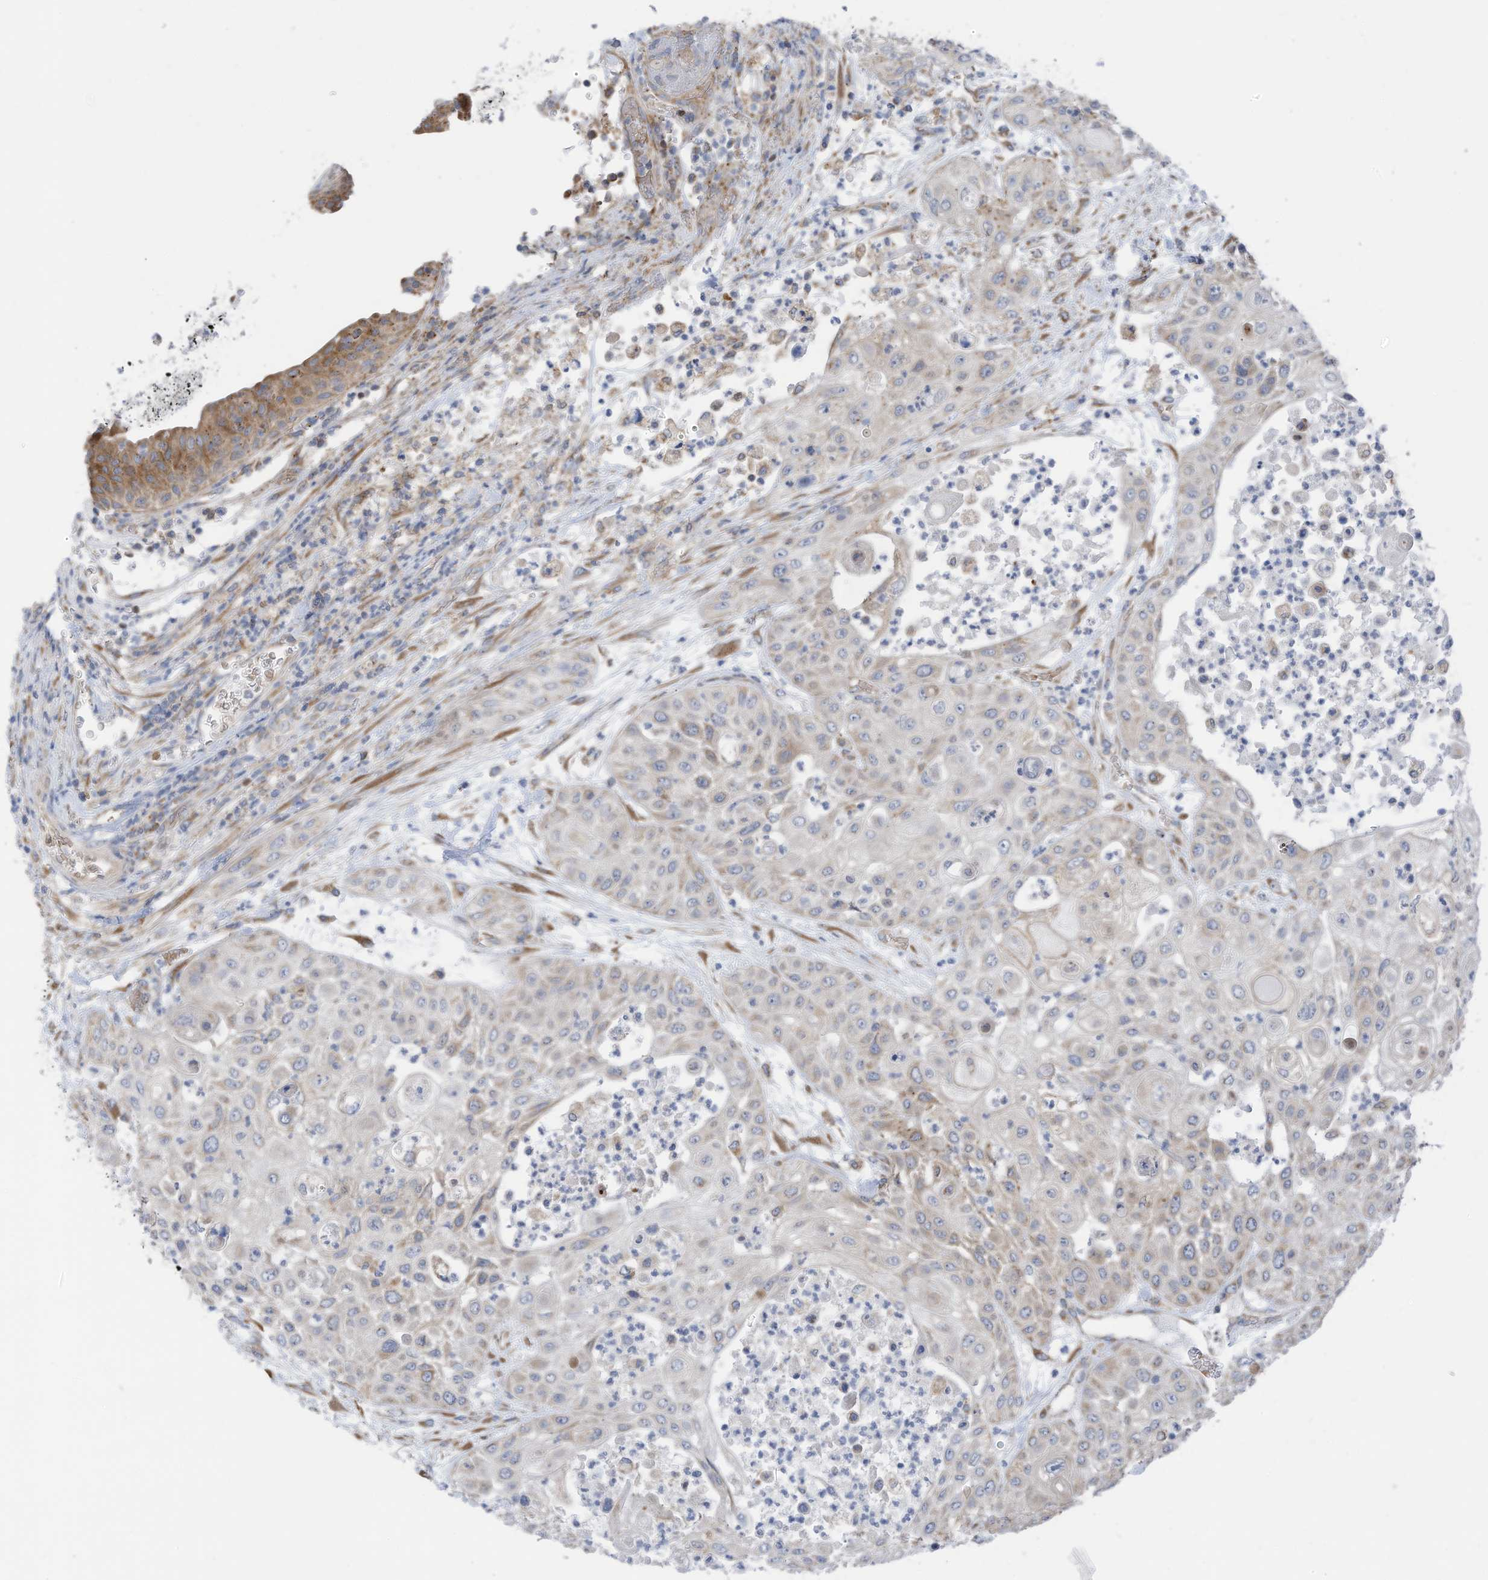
{"staining": {"intensity": "negative", "quantity": "none", "location": "none"}, "tissue": "urothelial cancer", "cell_type": "Tumor cells", "image_type": "cancer", "snomed": [{"axis": "morphology", "description": "Urothelial carcinoma, High grade"}, {"axis": "topography", "description": "Urinary bladder"}], "caption": "There is no significant positivity in tumor cells of urothelial cancer.", "gene": "EOMES", "patient": {"sex": "female", "age": 79}}